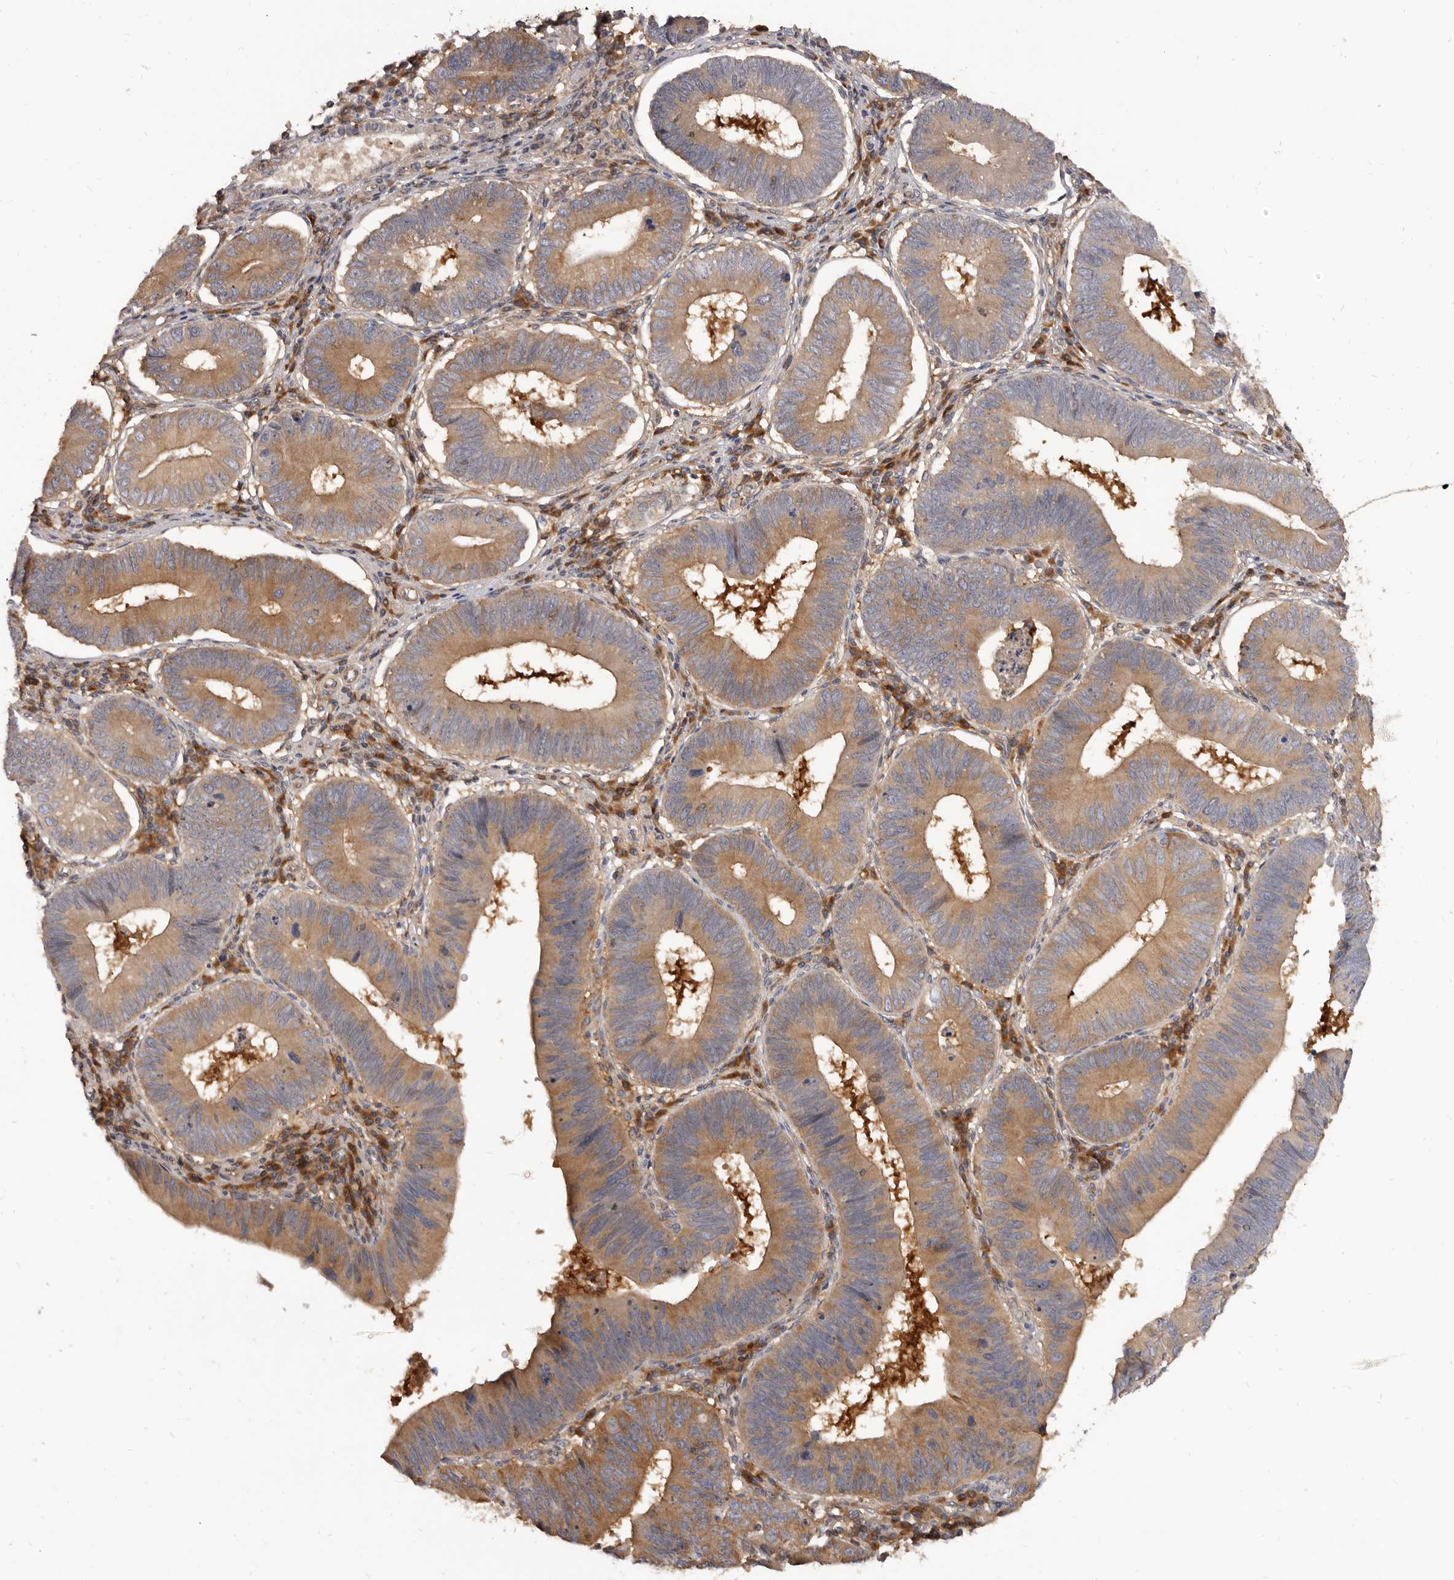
{"staining": {"intensity": "moderate", "quantity": ">75%", "location": "cytoplasmic/membranous"}, "tissue": "stomach cancer", "cell_type": "Tumor cells", "image_type": "cancer", "snomed": [{"axis": "morphology", "description": "Adenocarcinoma, NOS"}, {"axis": "topography", "description": "Stomach"}], "caption": "Immunohistochemical staining of stomach cancer displays medium levels of moderate cytoplasmic/membranous protein staining in approximately >75% of tumor cells.", "gene": "ADAMTS20", "patient": {"sex": "male", "age": 59}}